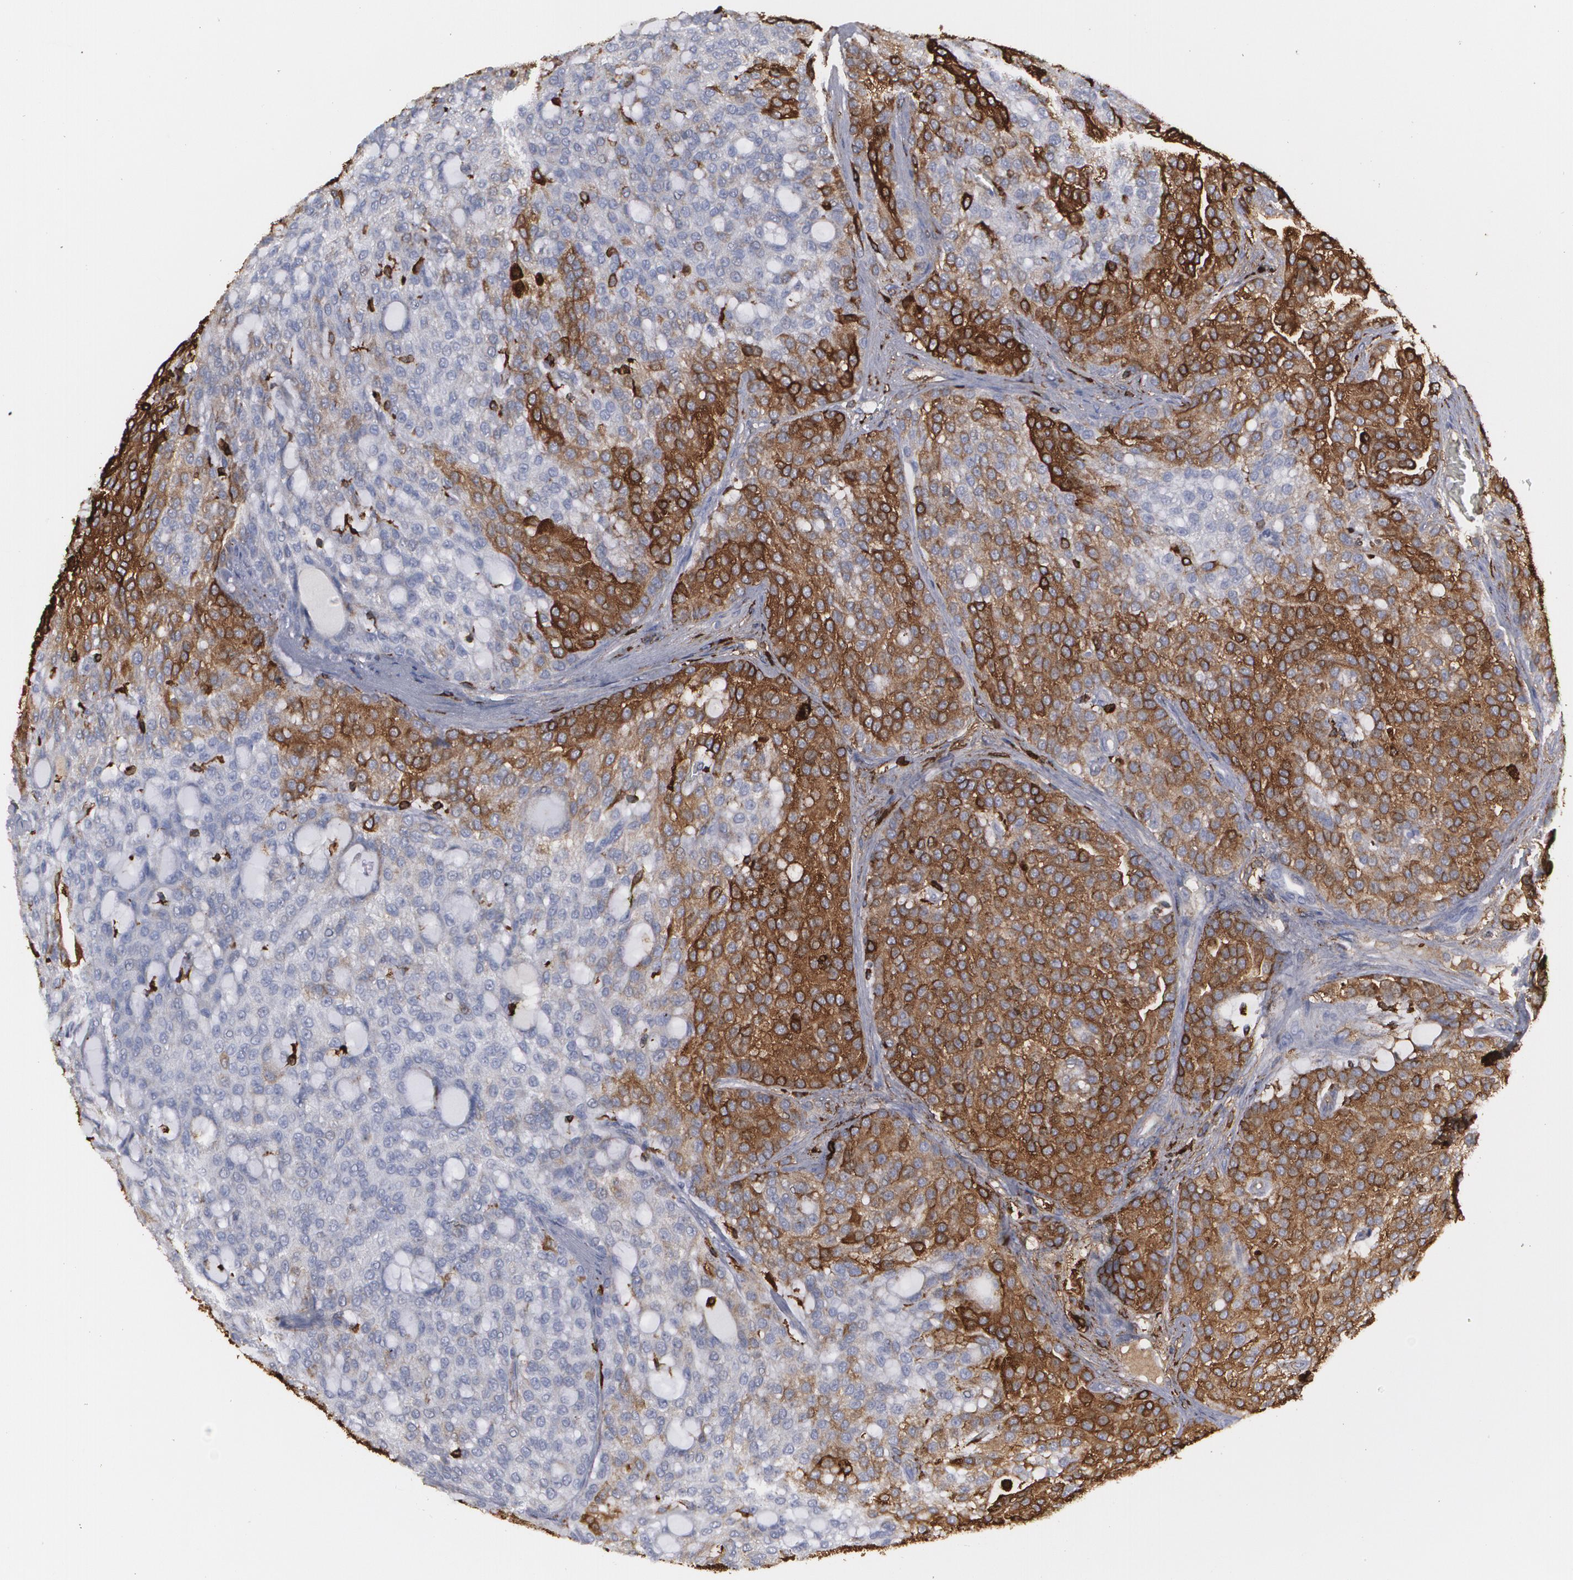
{"staining": {"intensity": "weak", "quantity": "<25%", "location": "cytoplasmic/membranous"}, "tissue": "renal cancer", "cell_type": "Tumor cells", "image_type": "cancer", "snomed": [{"axis": "morphology", "description": "Adenocarcinoma, NOS"}, {"axis": "topography", "description": "Kidney"}], "caption": "Protein analysis of adenocarcinoma (renal) exhibits no significant positivity in tumor cells.", "gene": "ODC1", "patient": {"sex": "male", "age": 63}}